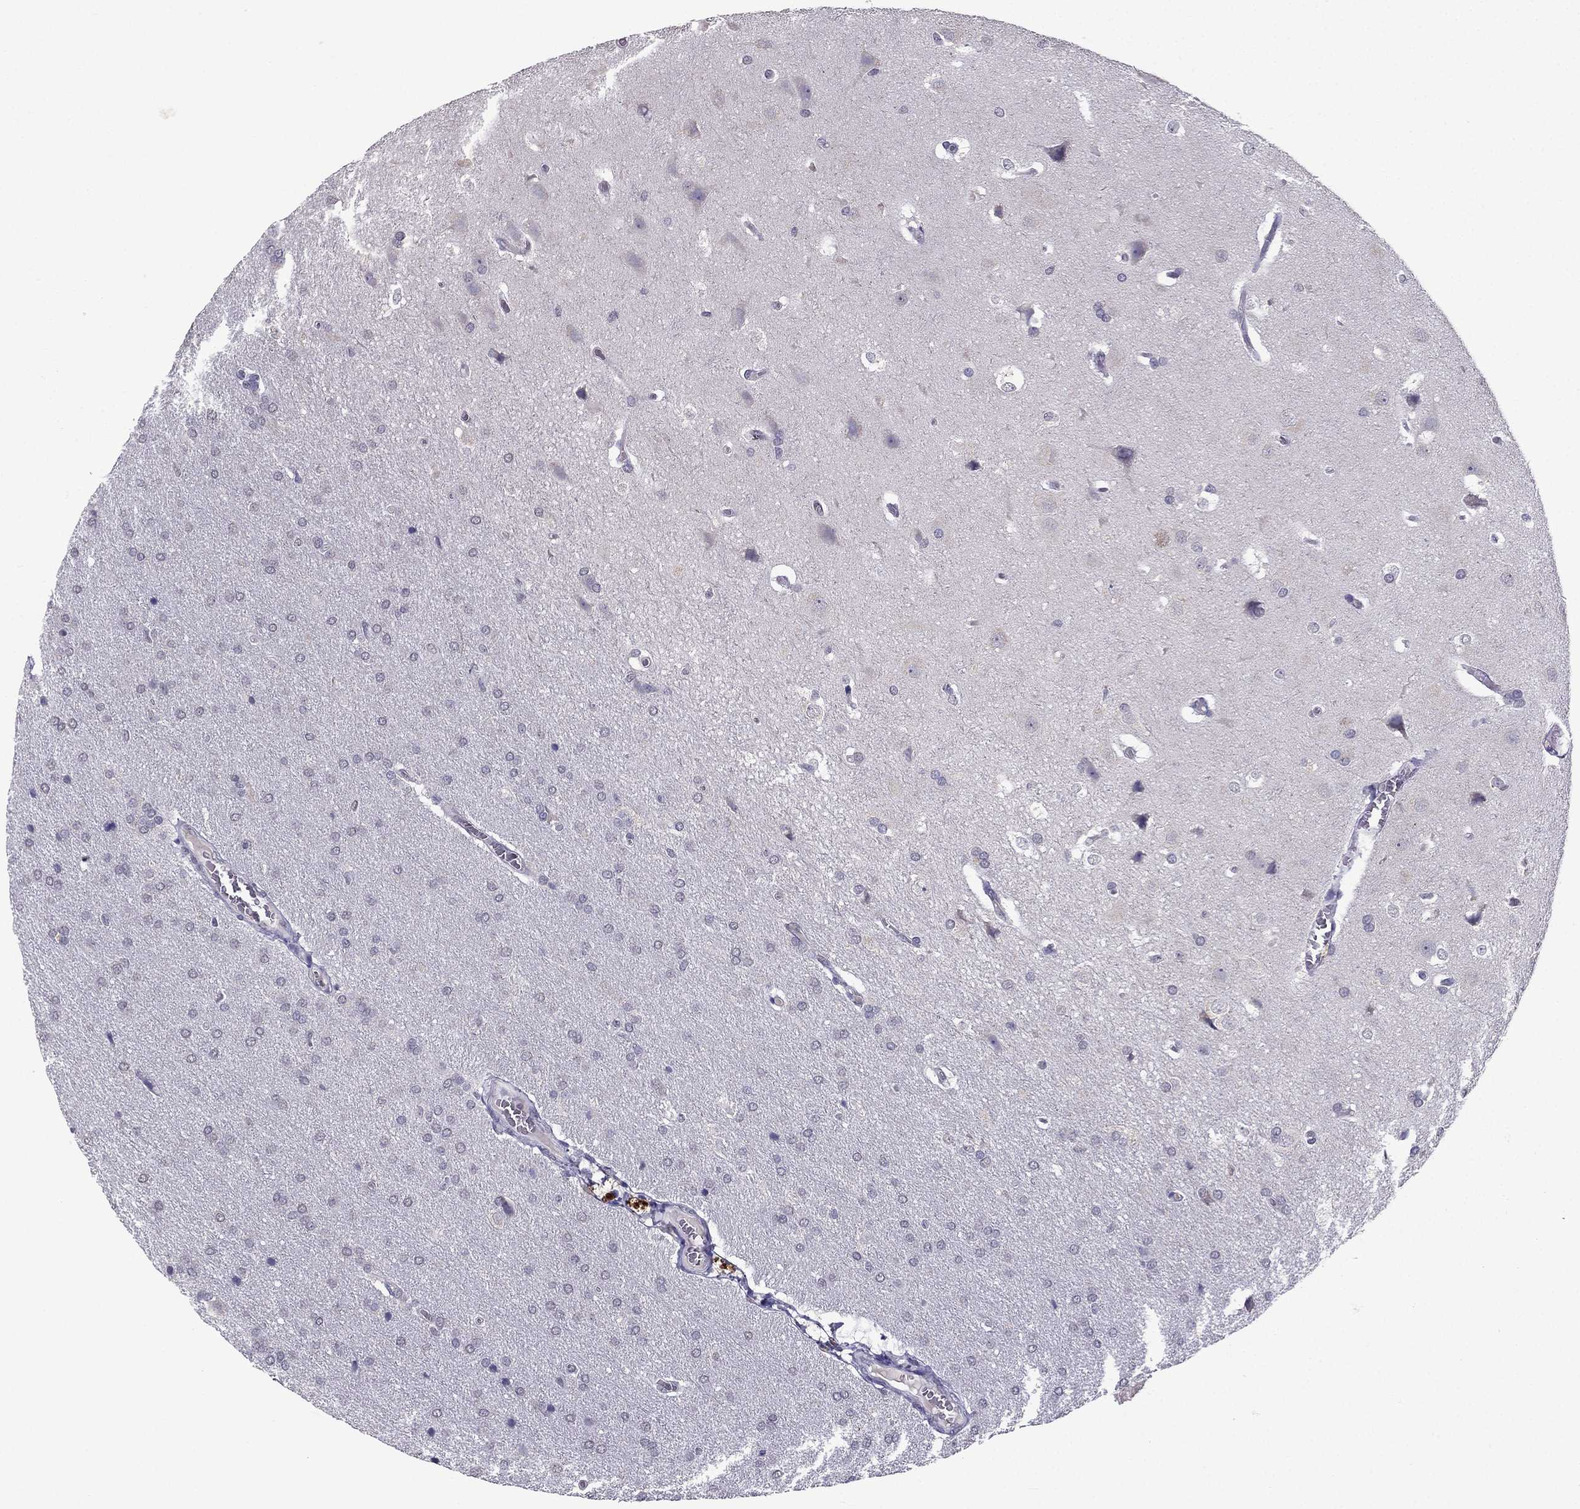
{"staining": {"intensity": "negative", "quantity": "none", "location": "none"}, "tissue": "glioma", "cell_type": "Tumor cells", "image_type": "cancer", "snomed": [{"axis": "morphology", "description": "Glioma, malignant, Low grade"}, {"axis": "topography", "description": "Brain"}], "caption": "Malignant glioma (low-grade) stained for a protein using immunohistochemistry displays no positivity tumor cells.", "gene": "SCG5", "patient": {"sex": "female", "age": 32}}